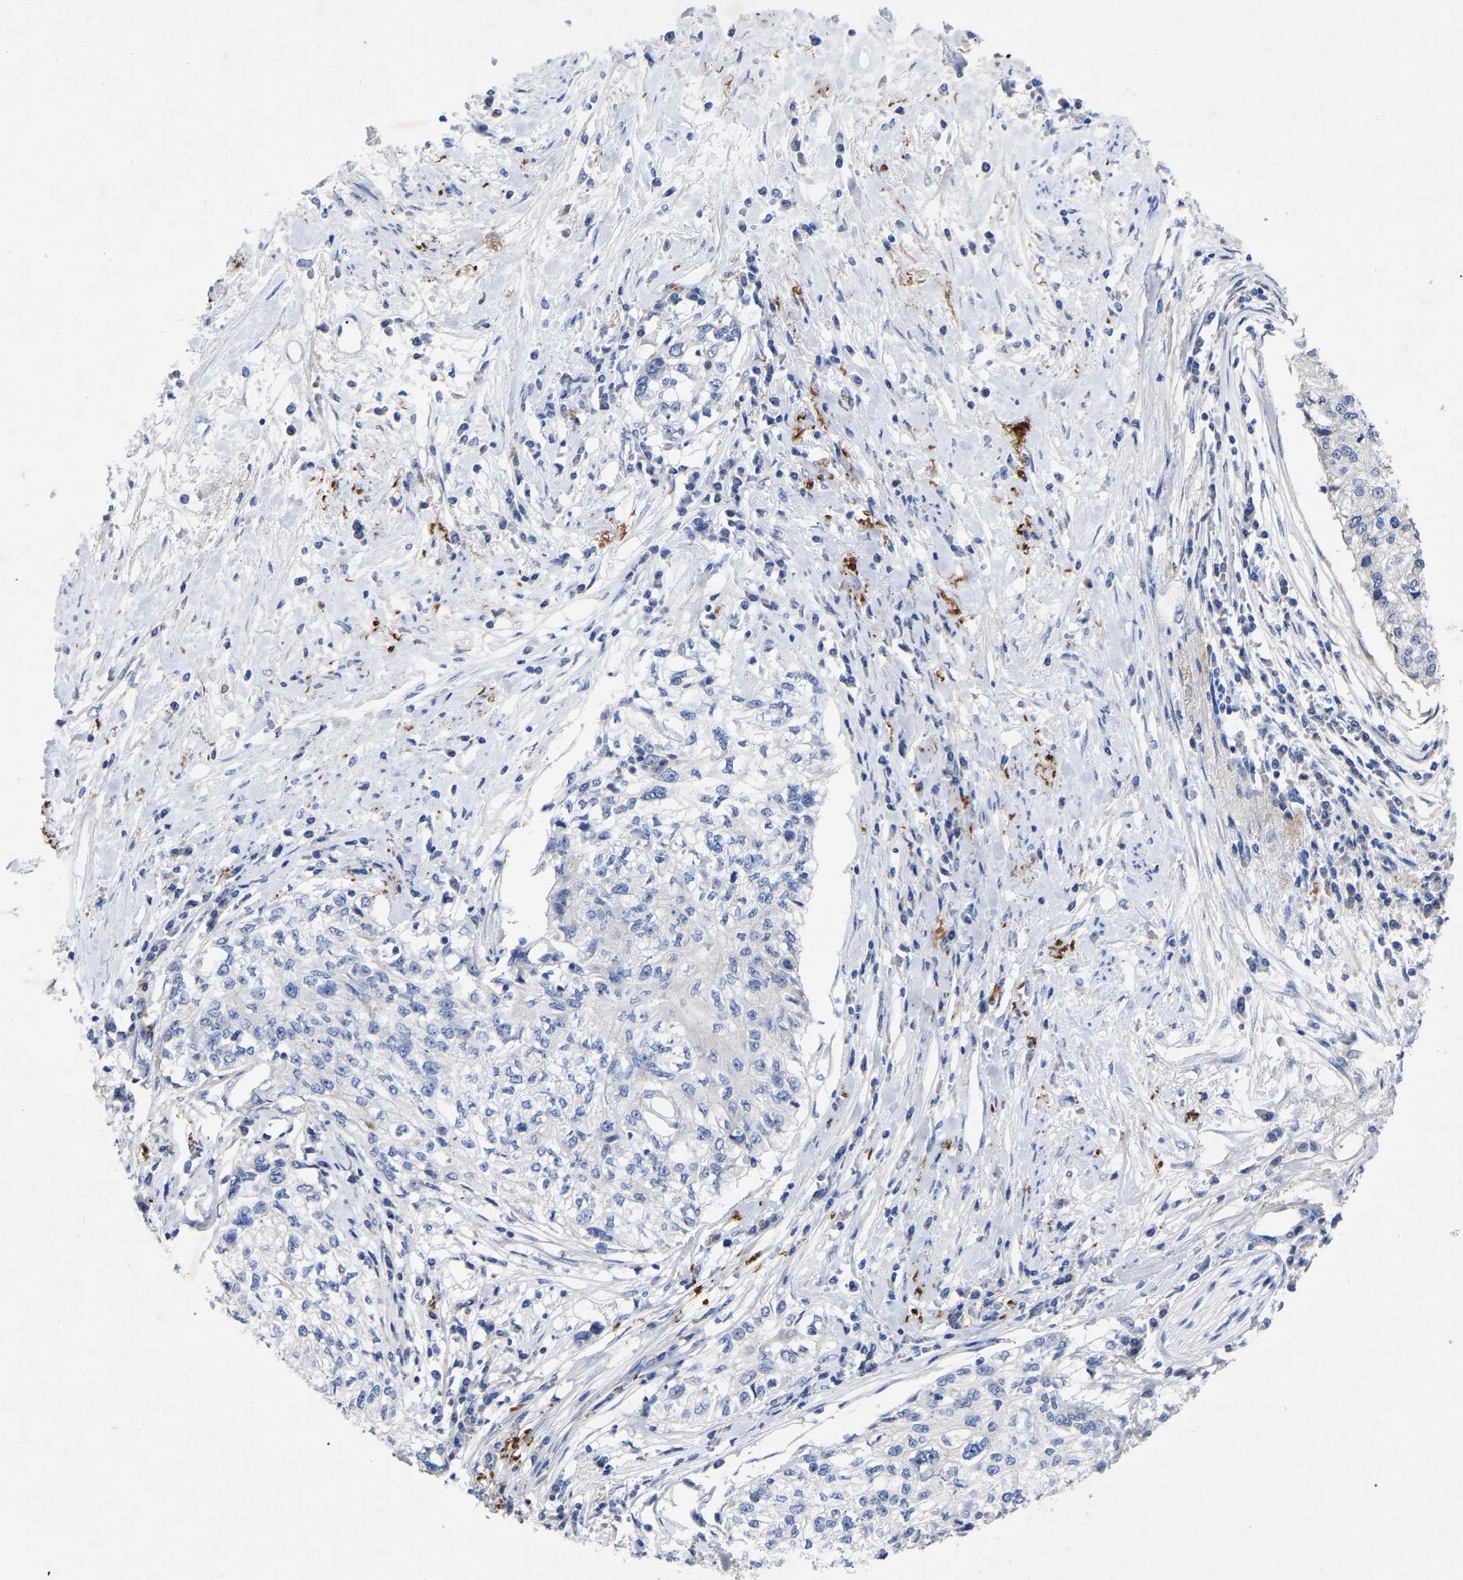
{"staining": {"intensity": "negative", "quantity": "none", "location": "none"}, "tissue": "cervical cancer", "cell_type": "Tumor cells", "image_type": "cancer", "snomed": [{"axis": "morphology", "description": "Squamous cell carcinoma, NOS"}, {"axis": "topography", "description": "Cervix"}], "caption": "DAB (3,3'-diaminobenzidine) immunohistochemical staining of human cervical cancer (squamous cell carcinoma) demonstrates no significant staining in tumor cells. (DAB (3,3'-diaminobenzidine) immunohistochemistry (IHC), high magnification).", "gene": "STRIP2", "patient": {"sex": "female", "age": 57}}